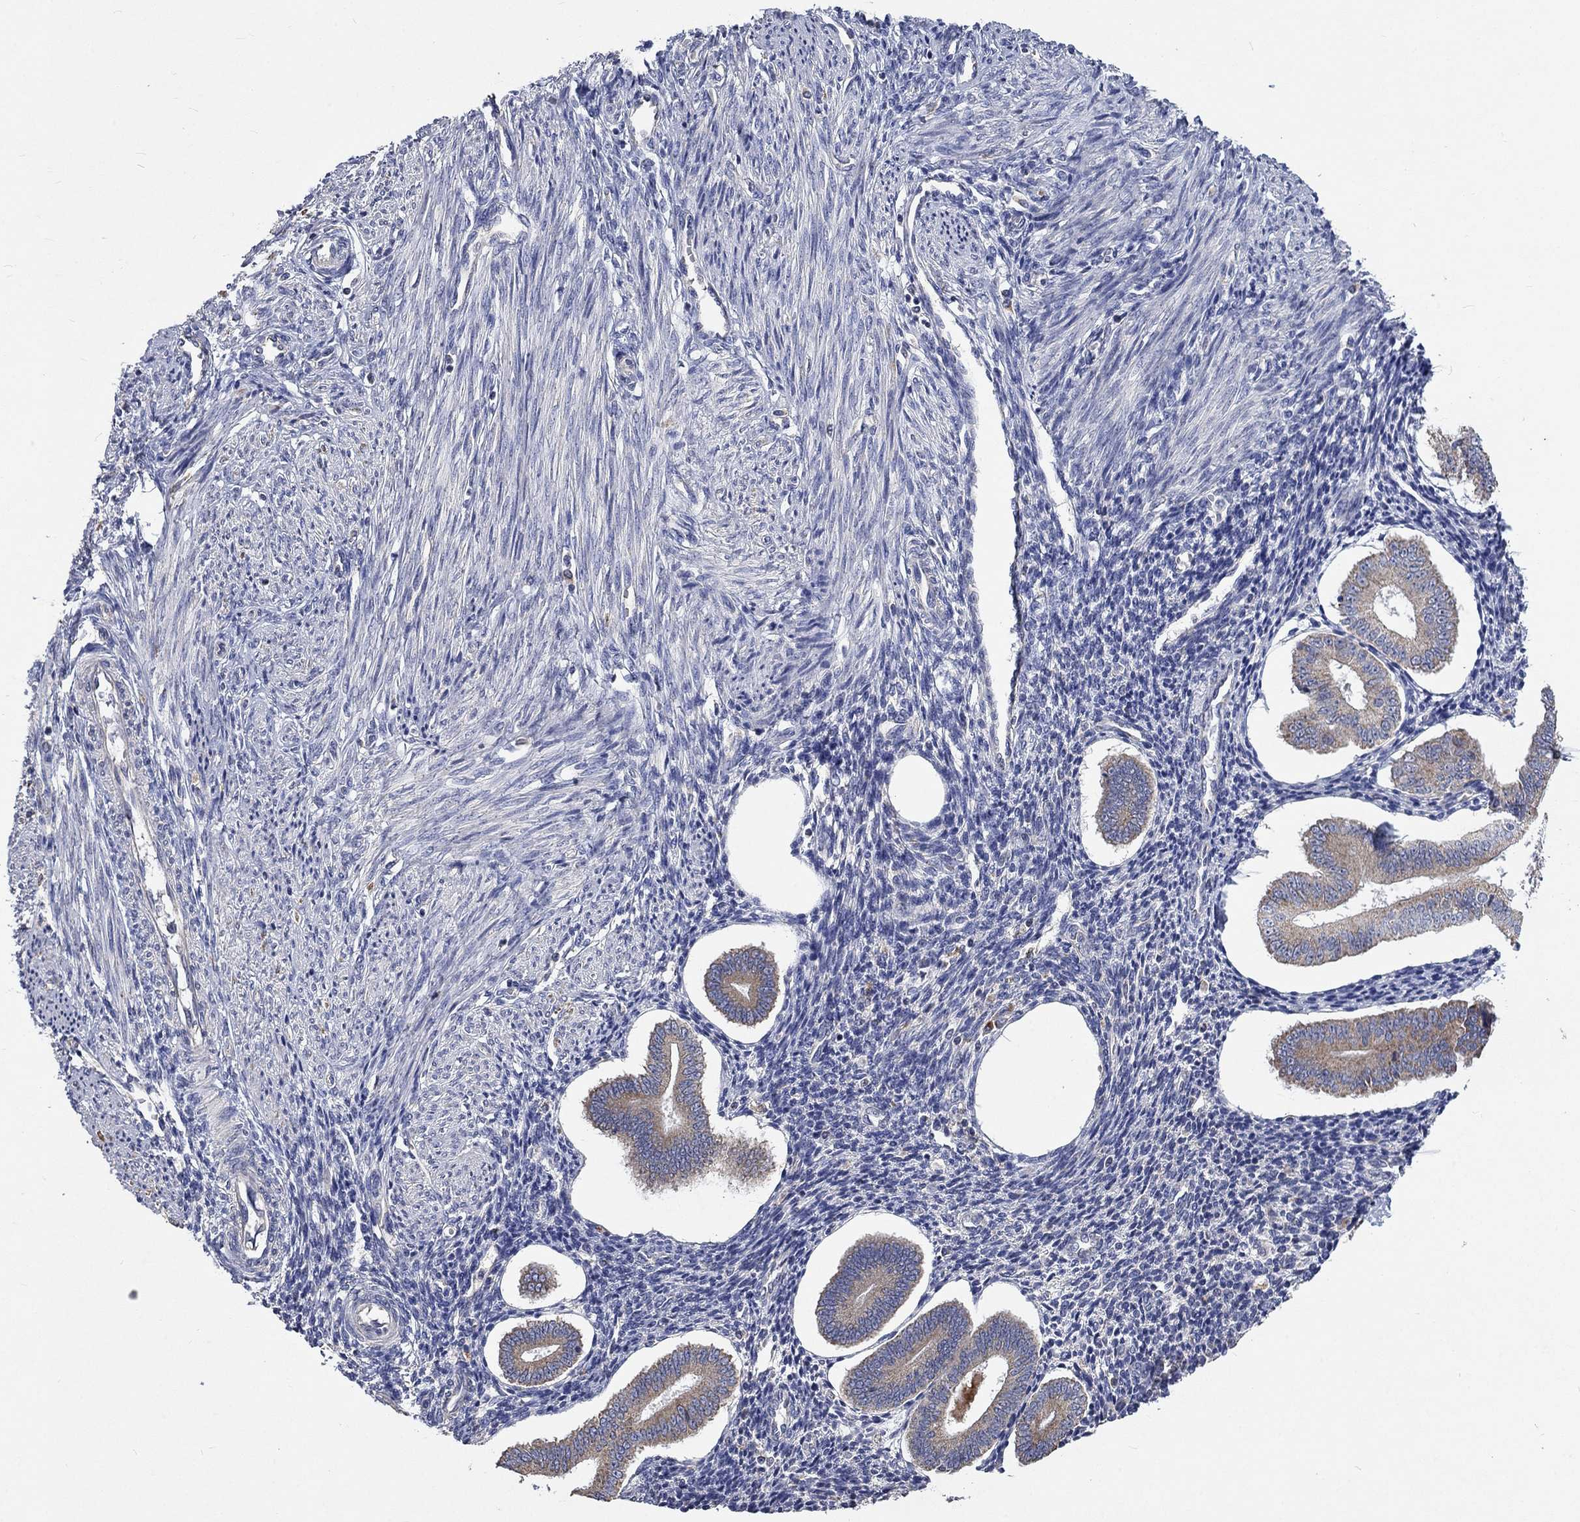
{"staining": {"intensity": "negative", "quantity": "none", "location": "none"}, "tissue": "endometrium", "cell_type": "Cells in endometrial stroma", "image_type": "normal", "snomed": [{"axis": "morphology", "description": "Normal tissue, NOS"}, {"axis": "topography", "description": "Endometrium"}], "caption": "This is a histopathology image of immunohistochemistry staining of unremarkable endometrium, which shows no expression in cells in endometrial stroma.", "gene": "UGT8", "patient": {"sex": "female", "age": 40}}